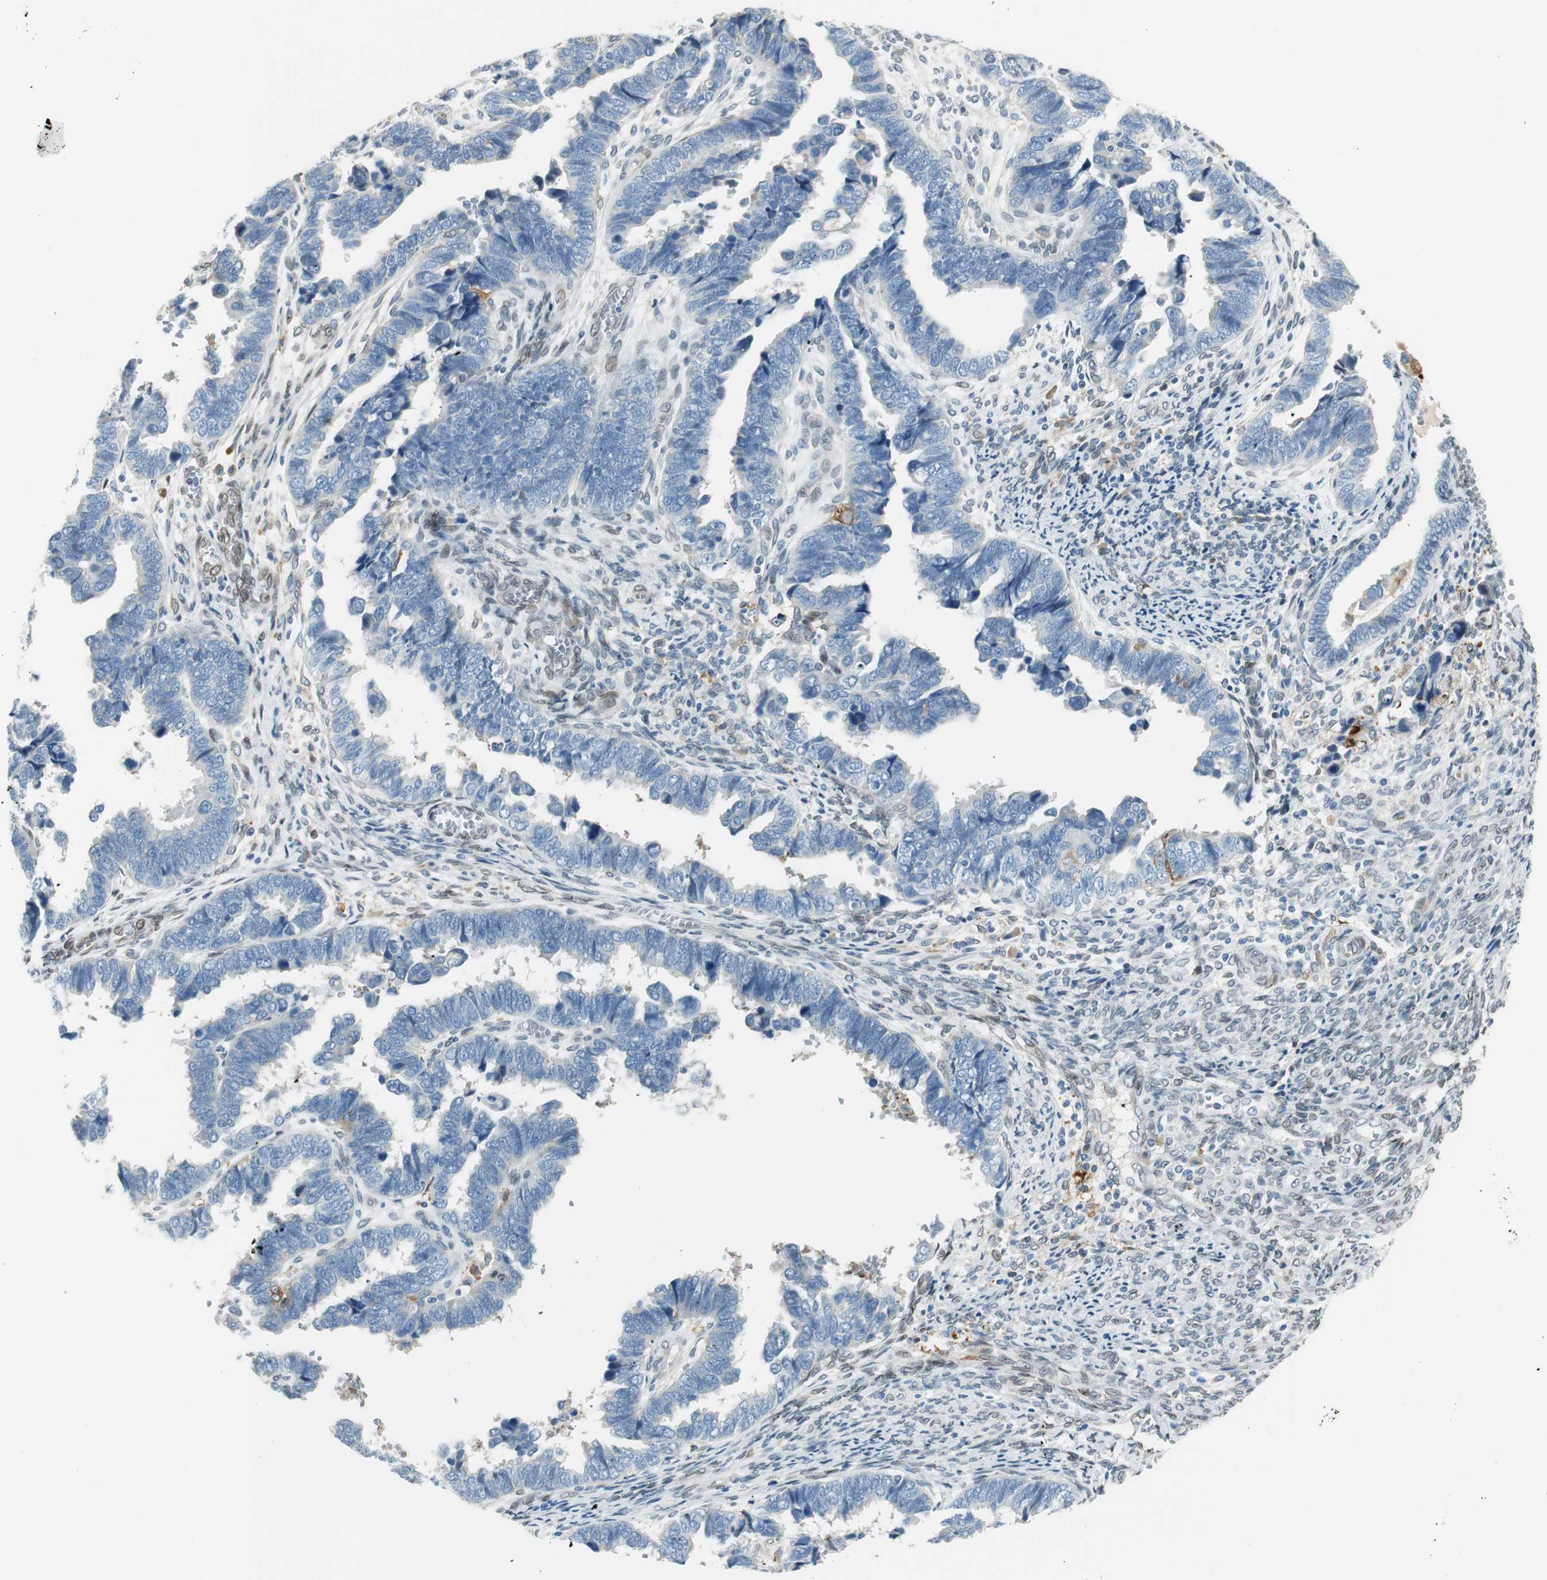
{"staining": {"intensity": "negative", "quantity": "none", "location": "none"}, "tissue": "endometrial cancer", "cell_type": "Tumor cells", "image_type": "cancer", "snomed": [{"axis": "morphology", "description": "Adenocarcinoma, NOS"}, {"axis": "topography", "description": "Endometrium"}], "caption": "A histopathology image of endometrial cancer (adenocarcinoma) stained for a protein demonstrates no brown staining in tumor cells. (Brightfield microscopy of DAB IHC at high magnification).", "gene": "TMEM260", "patient": {"sex": "female", "age": 75}}